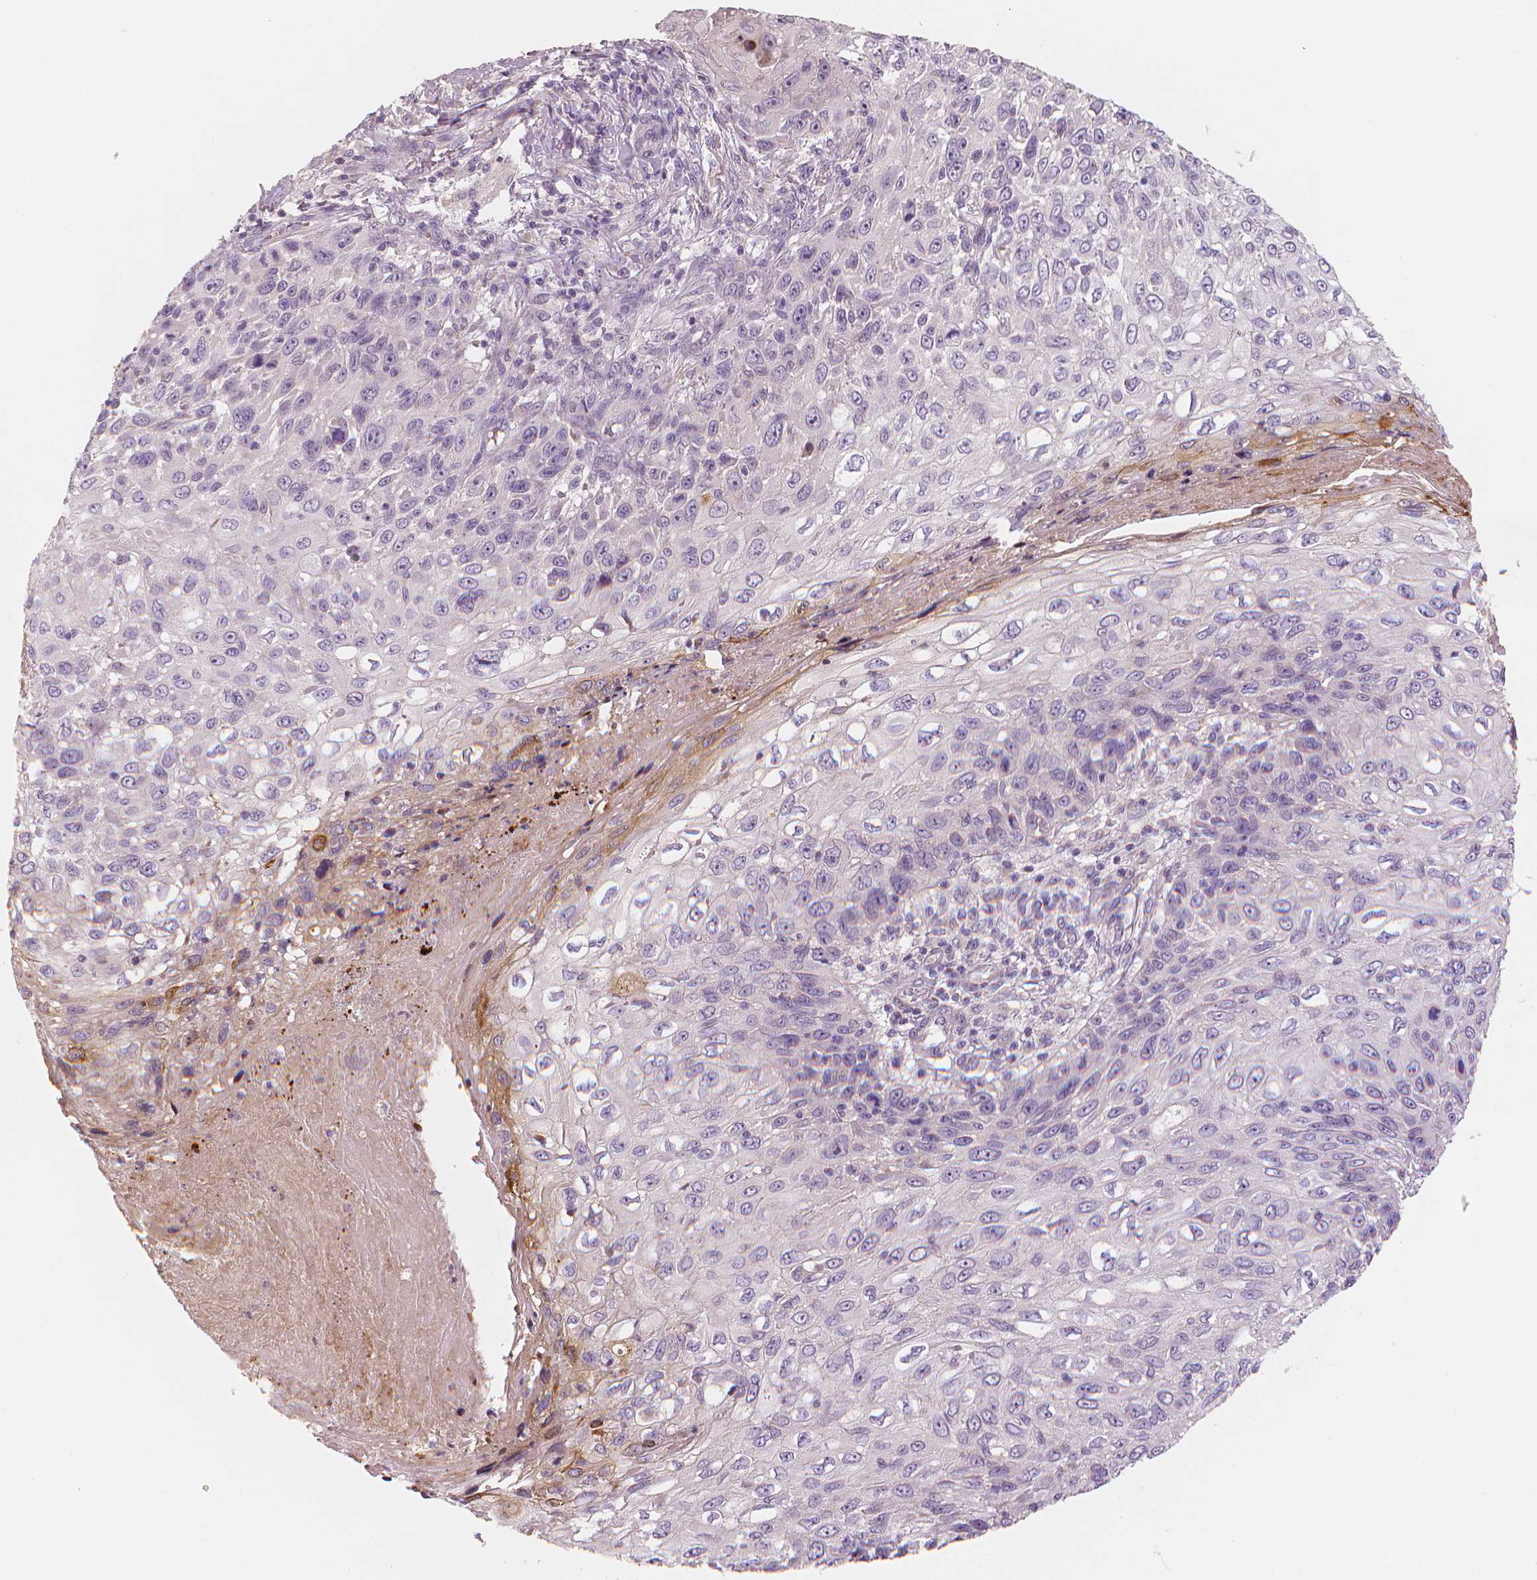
{"staining": {"intensity": "negative", "quantity": "none", "location": "none"}, "tissue": "skin cancer", "cell_type": "Tumor cells", "image_type": "cancer", "snomed": [{"axis": "morphology", "description": "Squamous cell carcinoma, NOS"}, {"axis": "topography", "description": "Skin"}], "caption": "Squamous cell carcinoma (skin) stained for a protein using immunohistochemistry (IHC) displays no staining tumor cells.", "gene": "RNASE7", "patient": {"sex": "male", "age": 92}}